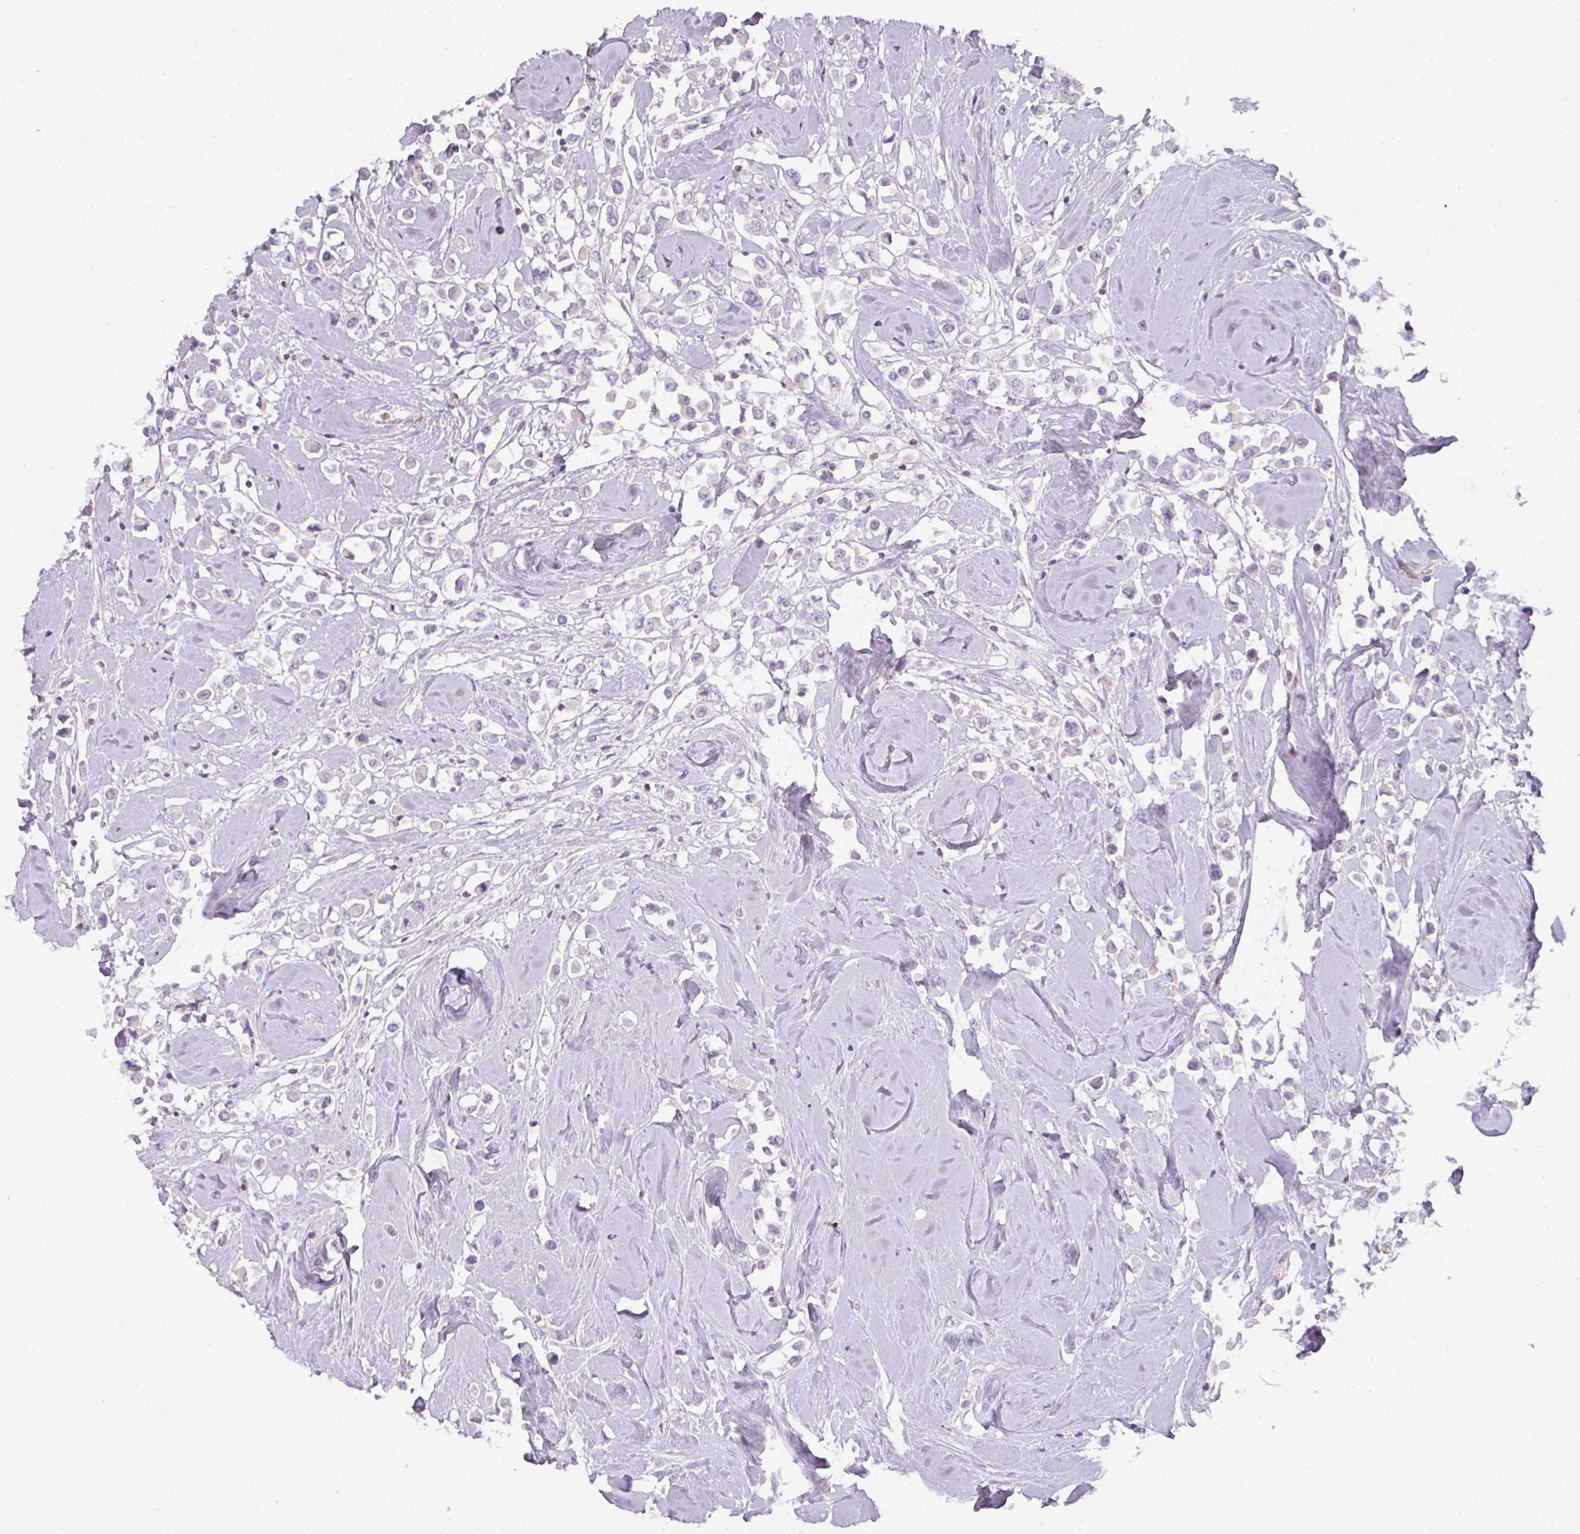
{"staining": {"intensity": "negative", "quantity": "none", "location": "none"}, "tissue": "breast cancer", "cell_type": "Tumor cells", "image_type": "cancer", "snomed": [{"axis": "morphology", "description": "Duct carcinoma"}, {"axis": "topography", "description": "Breast"}], "caption": "Photomicrograph shows no protein positivity in tumor cells of breast cancer tissue. (DAB (3,3'-diaminobenzidine) immunohistochemistry (IHC), high magnification).", "gene": "TMEM42", "patient": {"sex": "female", "age": 61}}